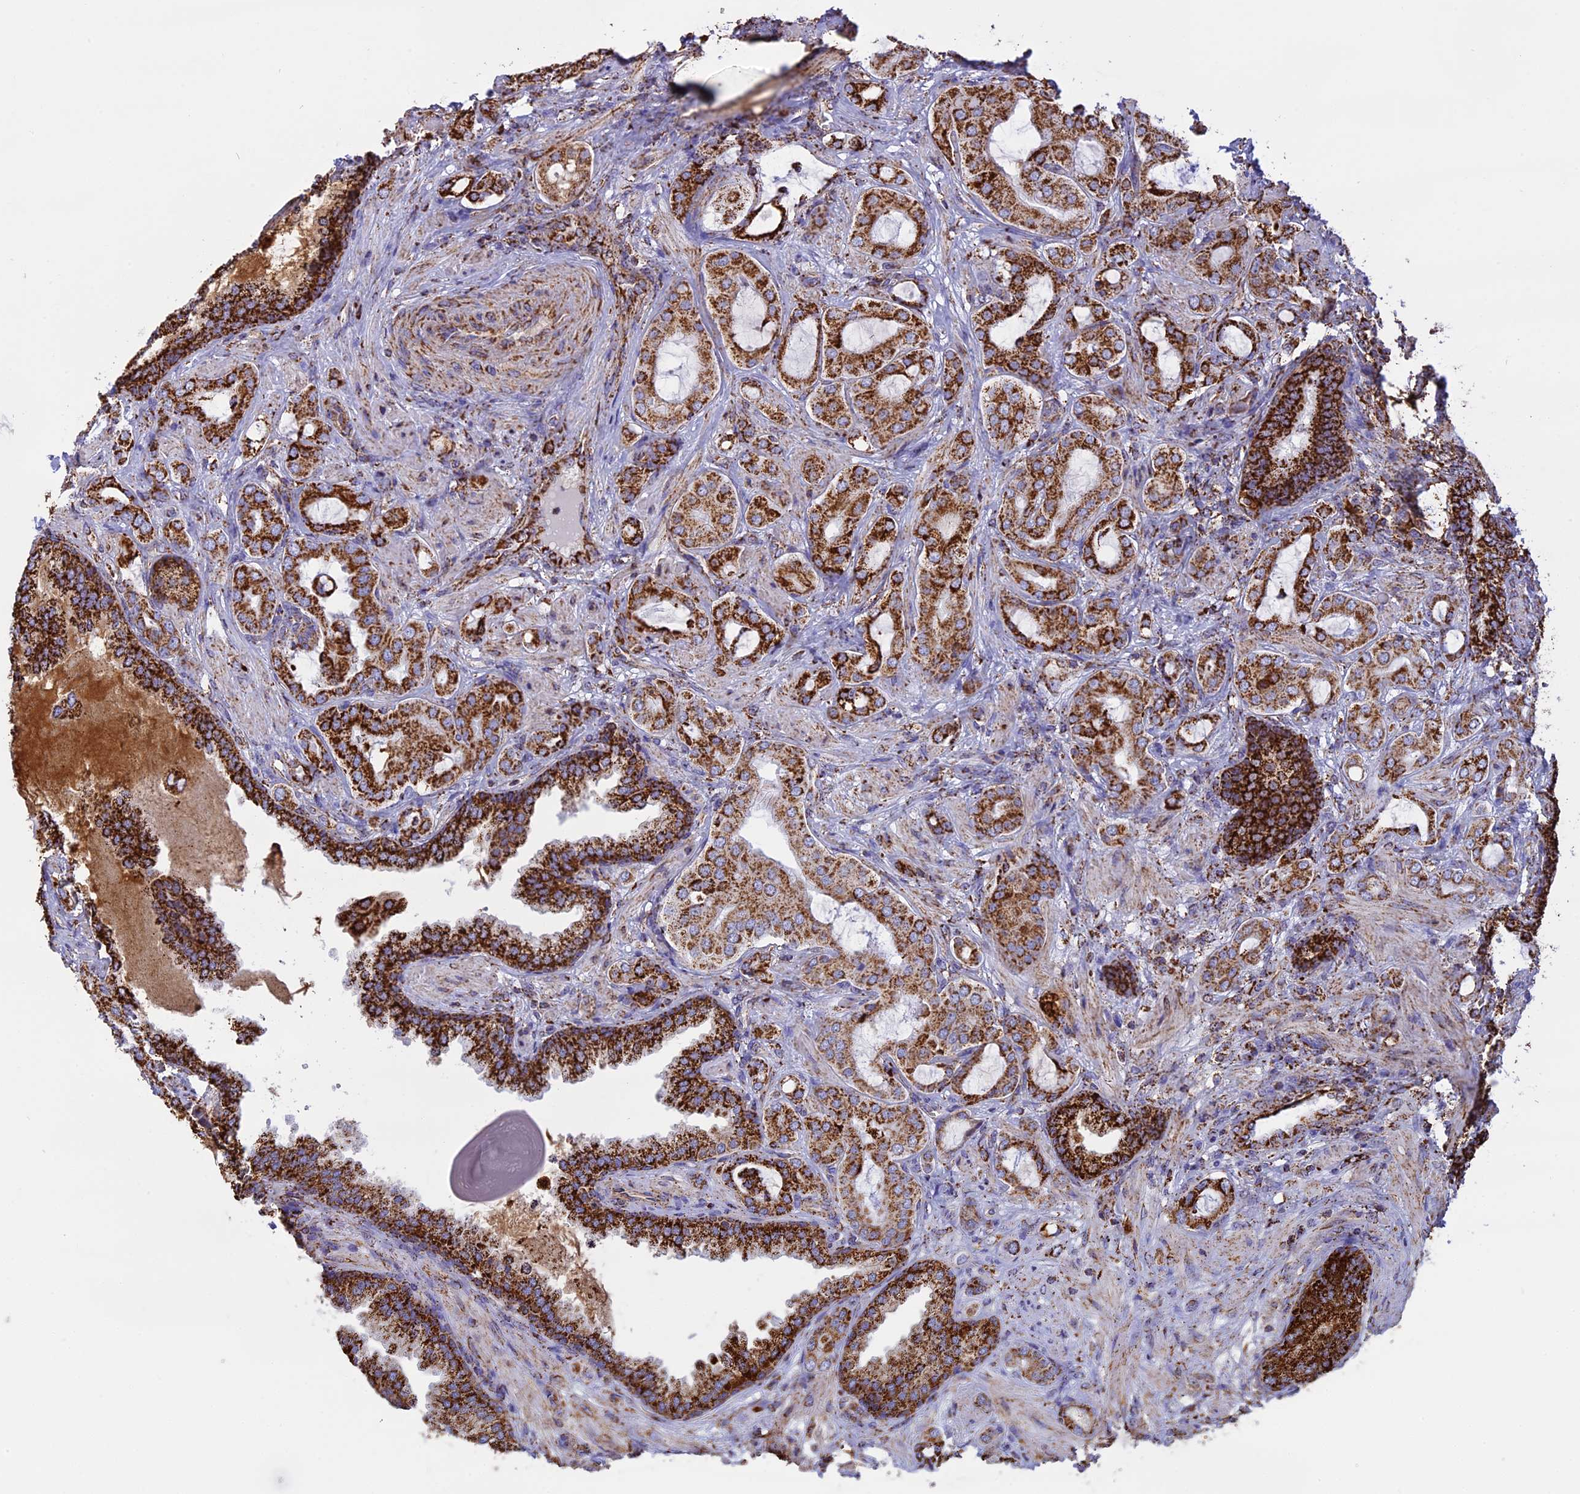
{"staining": {"intensity": "strong", "quantity": ">75%", "location": "cytoplasmic/membranous"}, "tissue": "prostate cancer", "cell_type": "Tumor cells", "image_type": "cancer", "snomed": [{"axis": "morphology", "description": "Adenocarcinoma, Low grade"}, {"axis": "topography", "description": "Prostate"}], "caption": "A high amount of strong cytoplasmic/membranous staining is appreciated in about >75% of tumor cells in low-grade adenocarcinoma (prostate) tissue.", "gene": "KCNG1", "patient": {"sex": "male", "age": 57}}